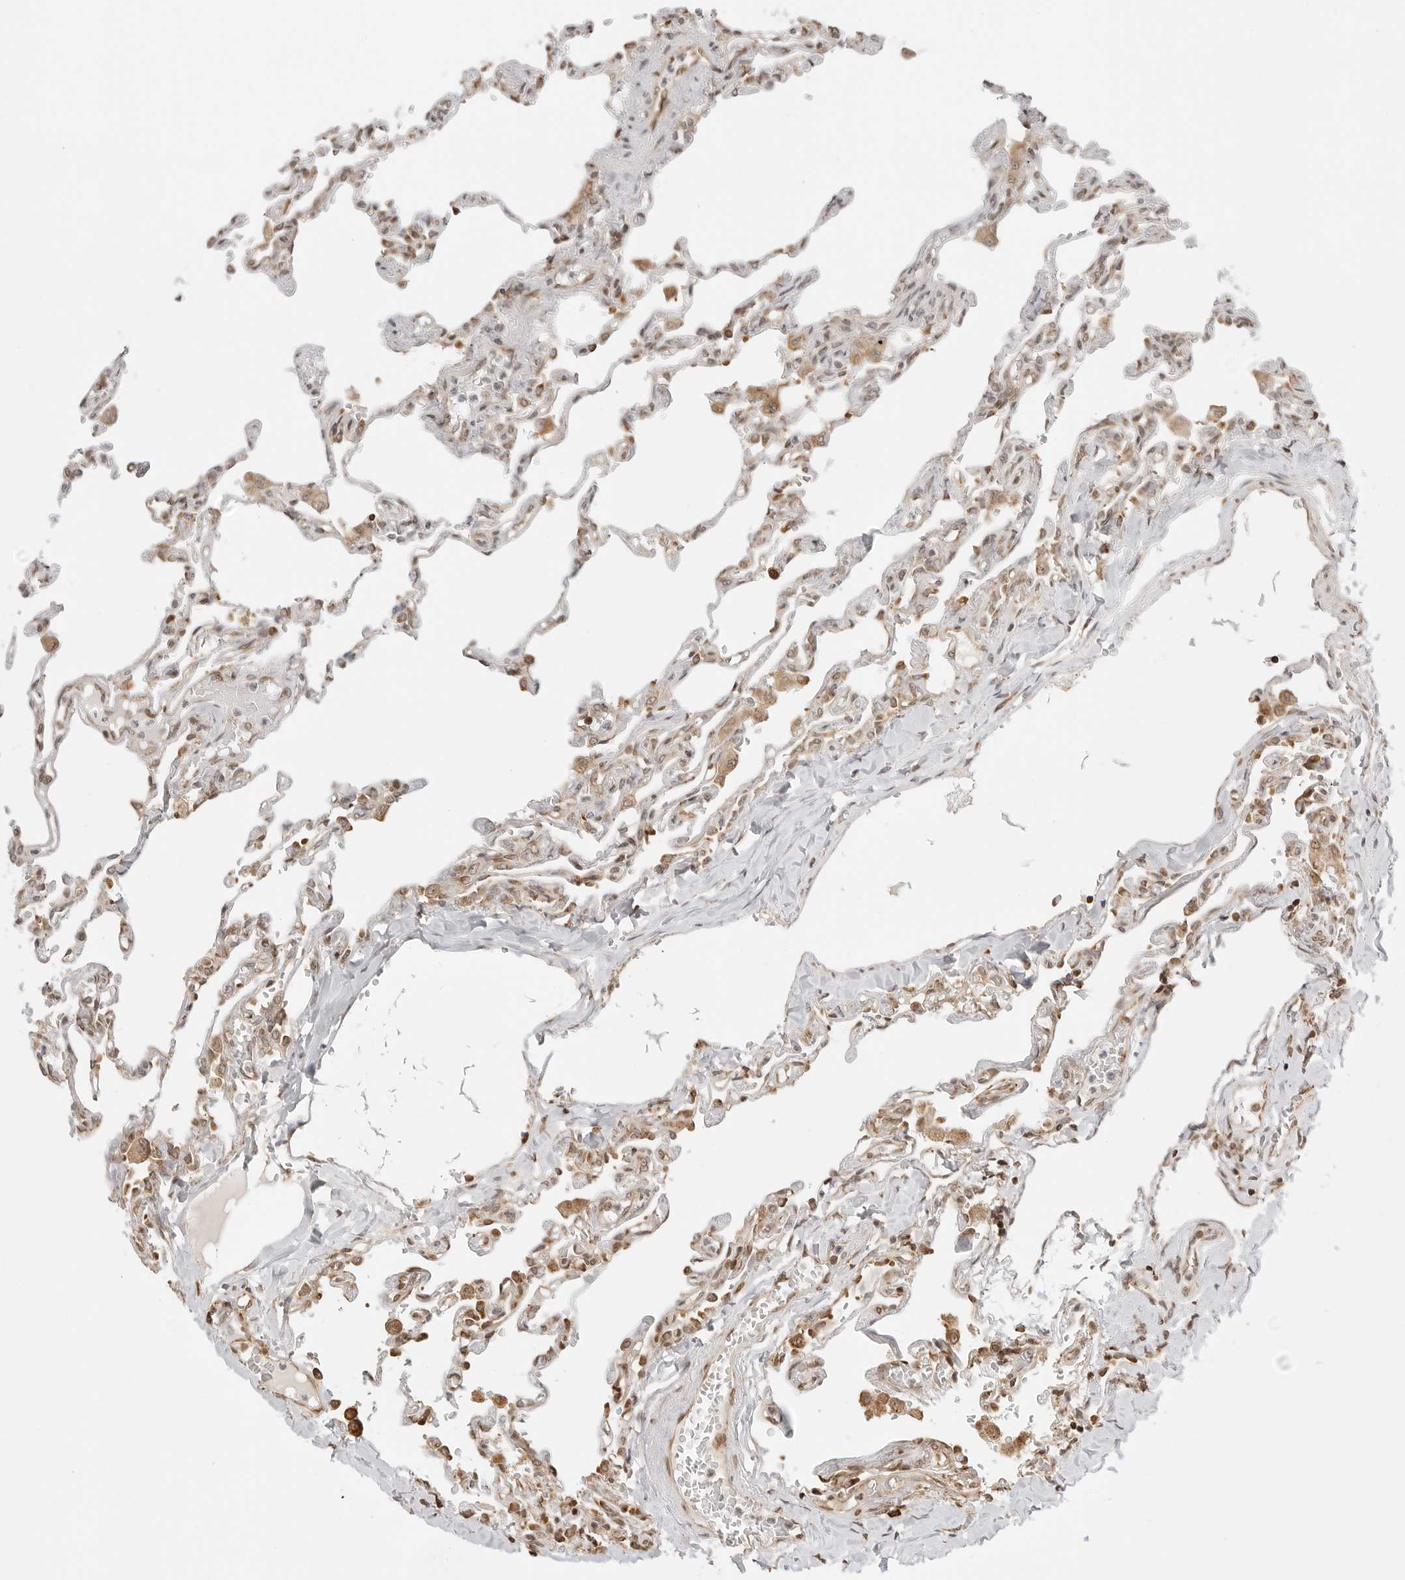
{"staining": {"intensity": "weak", "quantity": "25%-75%", "location": "cytoplasmic/membranous,nuclear"}, "tissue": "lung", "cell_type": "Alveolar cells", "image_type": "normal", "snomed": [{"axis": "morphology", "description": "Normal tissue, NOS"}, {"axis": "topography", "description": "Lung"}], "caption": "This micrograph shows IHC staining of unremarkable human lung, with low weak cytoplasmic/membranous,nuclear expression in about 25%-75% of alveolar cells.", "gene": "FKBP14", "patient": {"sex": "male", "age": 21}}